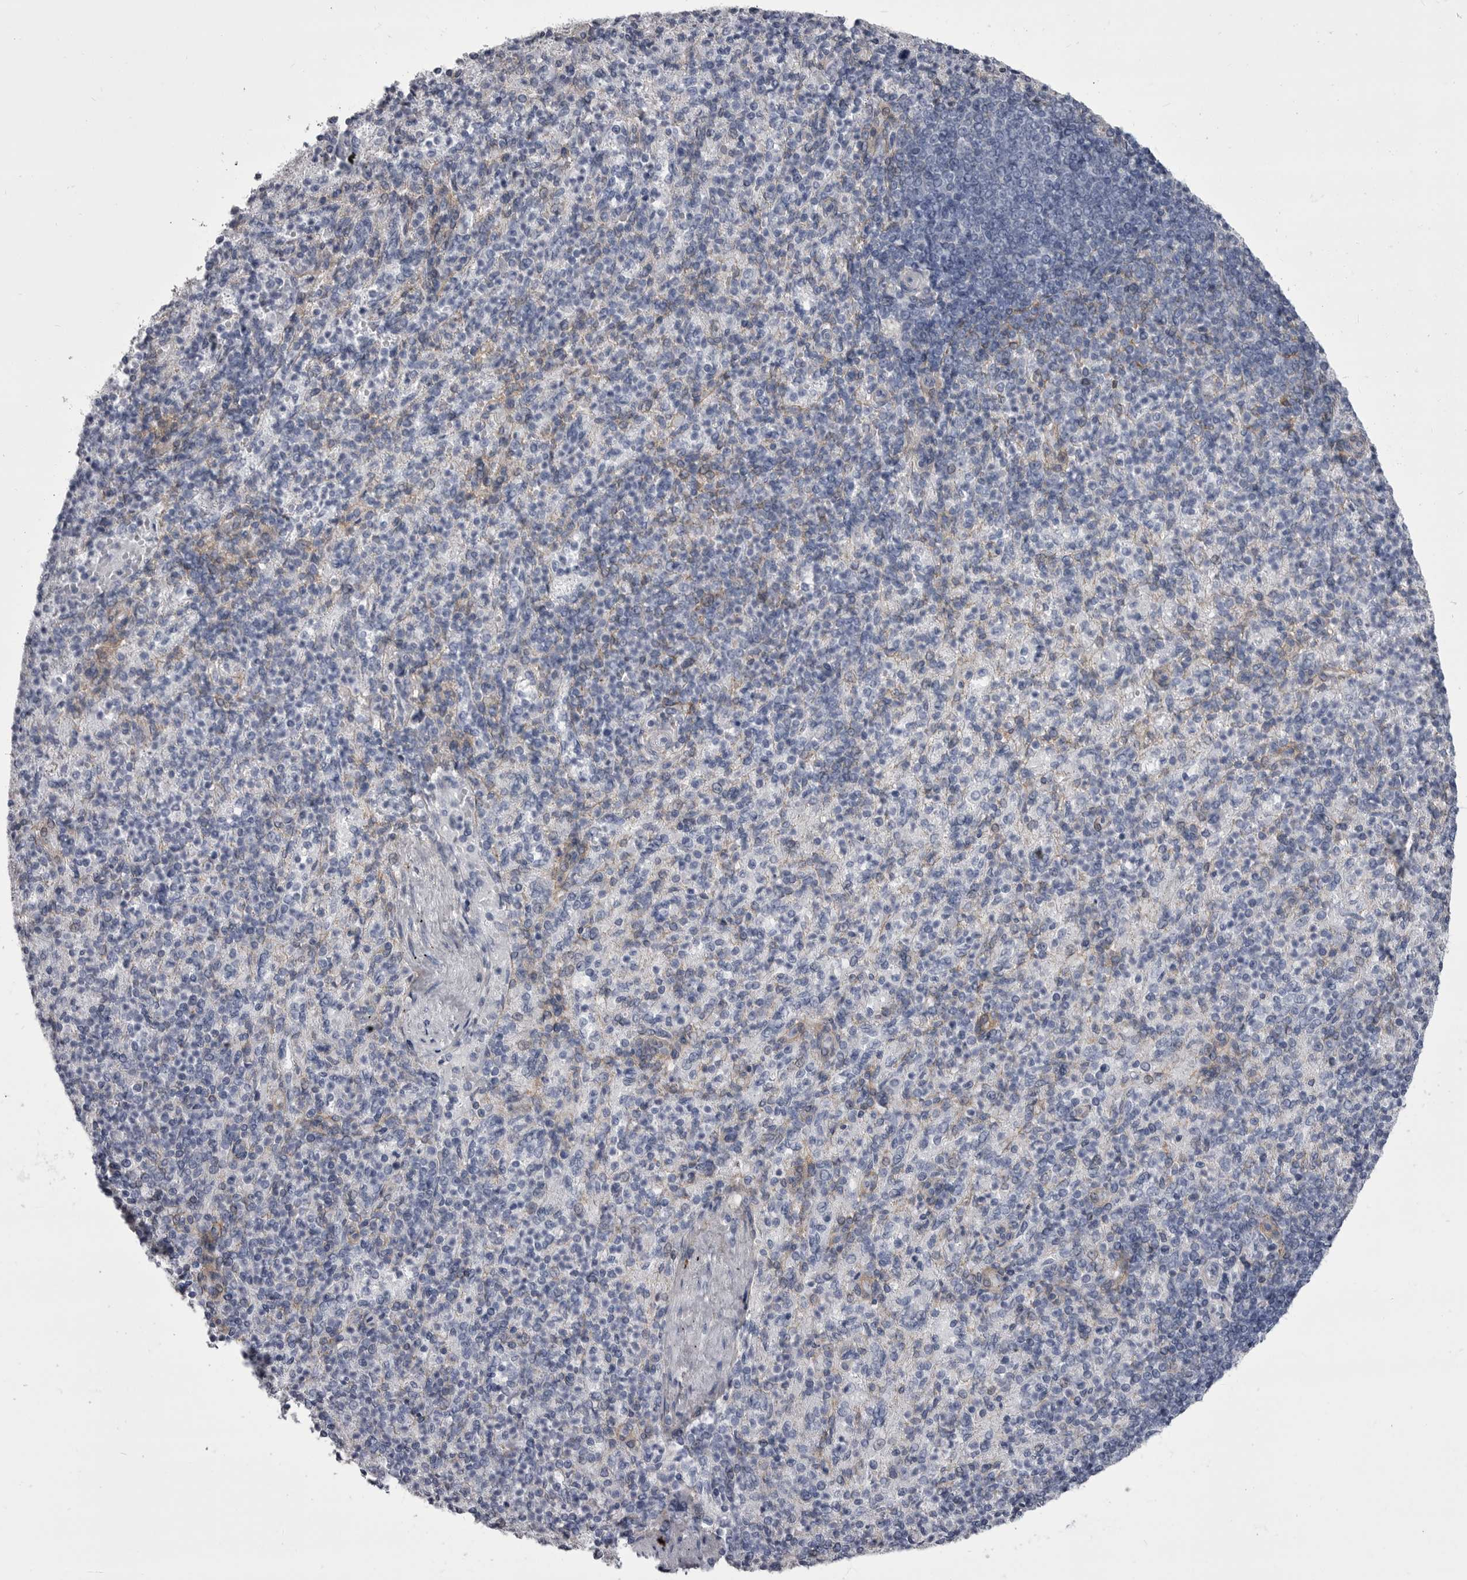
{"staining": {"intensity": "negative", "quantity": "none", "location": "none"}, "tissue": "spleen", "cell_type": "Cells in red pulp", "image_type": "normal", "snomed": [{"axis": "morphology", "description": "Normal tissue, NOS"}, {"axis": "topography", "description": "Spleen"}], "caption": "Cells in red pulp show no significant expression in benign spleen. The staining is performed using DAB brown chromogen with nuclei counter-stained in using hematoxylin.", "gene": "ANK2", "patient": {"sex": "female", "age": 74}}